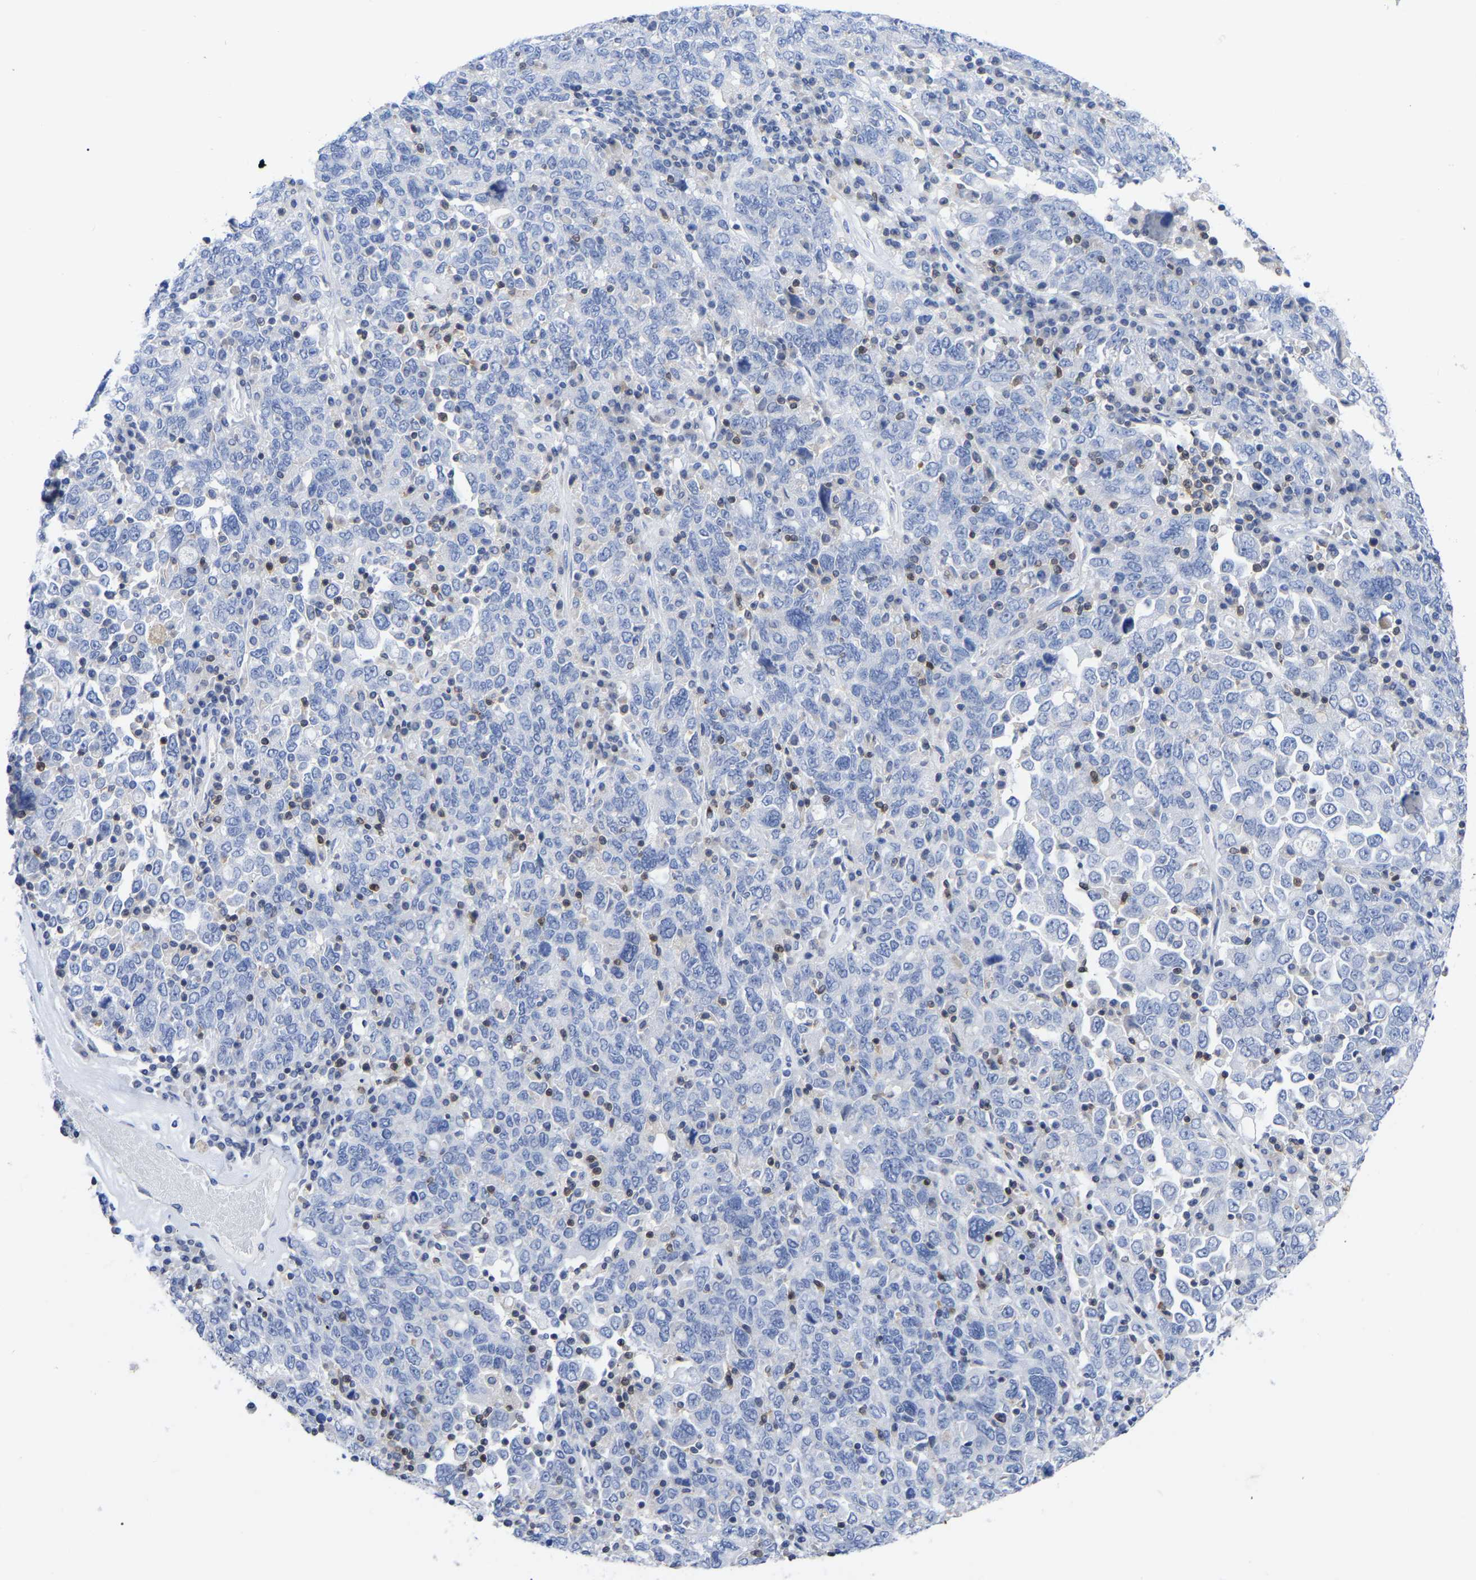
{"staining": {"intensity": "negative", "quantity": "none", "location": "none"}, "tissue": "ovarian cancer", "cell_type": "Tumor cells", "image_type": "cancer", "snomed": [{"axis": "morphology", "description": "Carcinoma, endometroid"}, {"axis": "topography", "description": "Ovary"}], "caption": "A high-resolution micrograph shows immunohistochemistry (IHC) staining of ovarian cancer (endometroid carcinoma), which demonstrates no significant staining in tumor cells.", "gene": "PTPN7", "patient": {"sex": "female", "age": 62}}